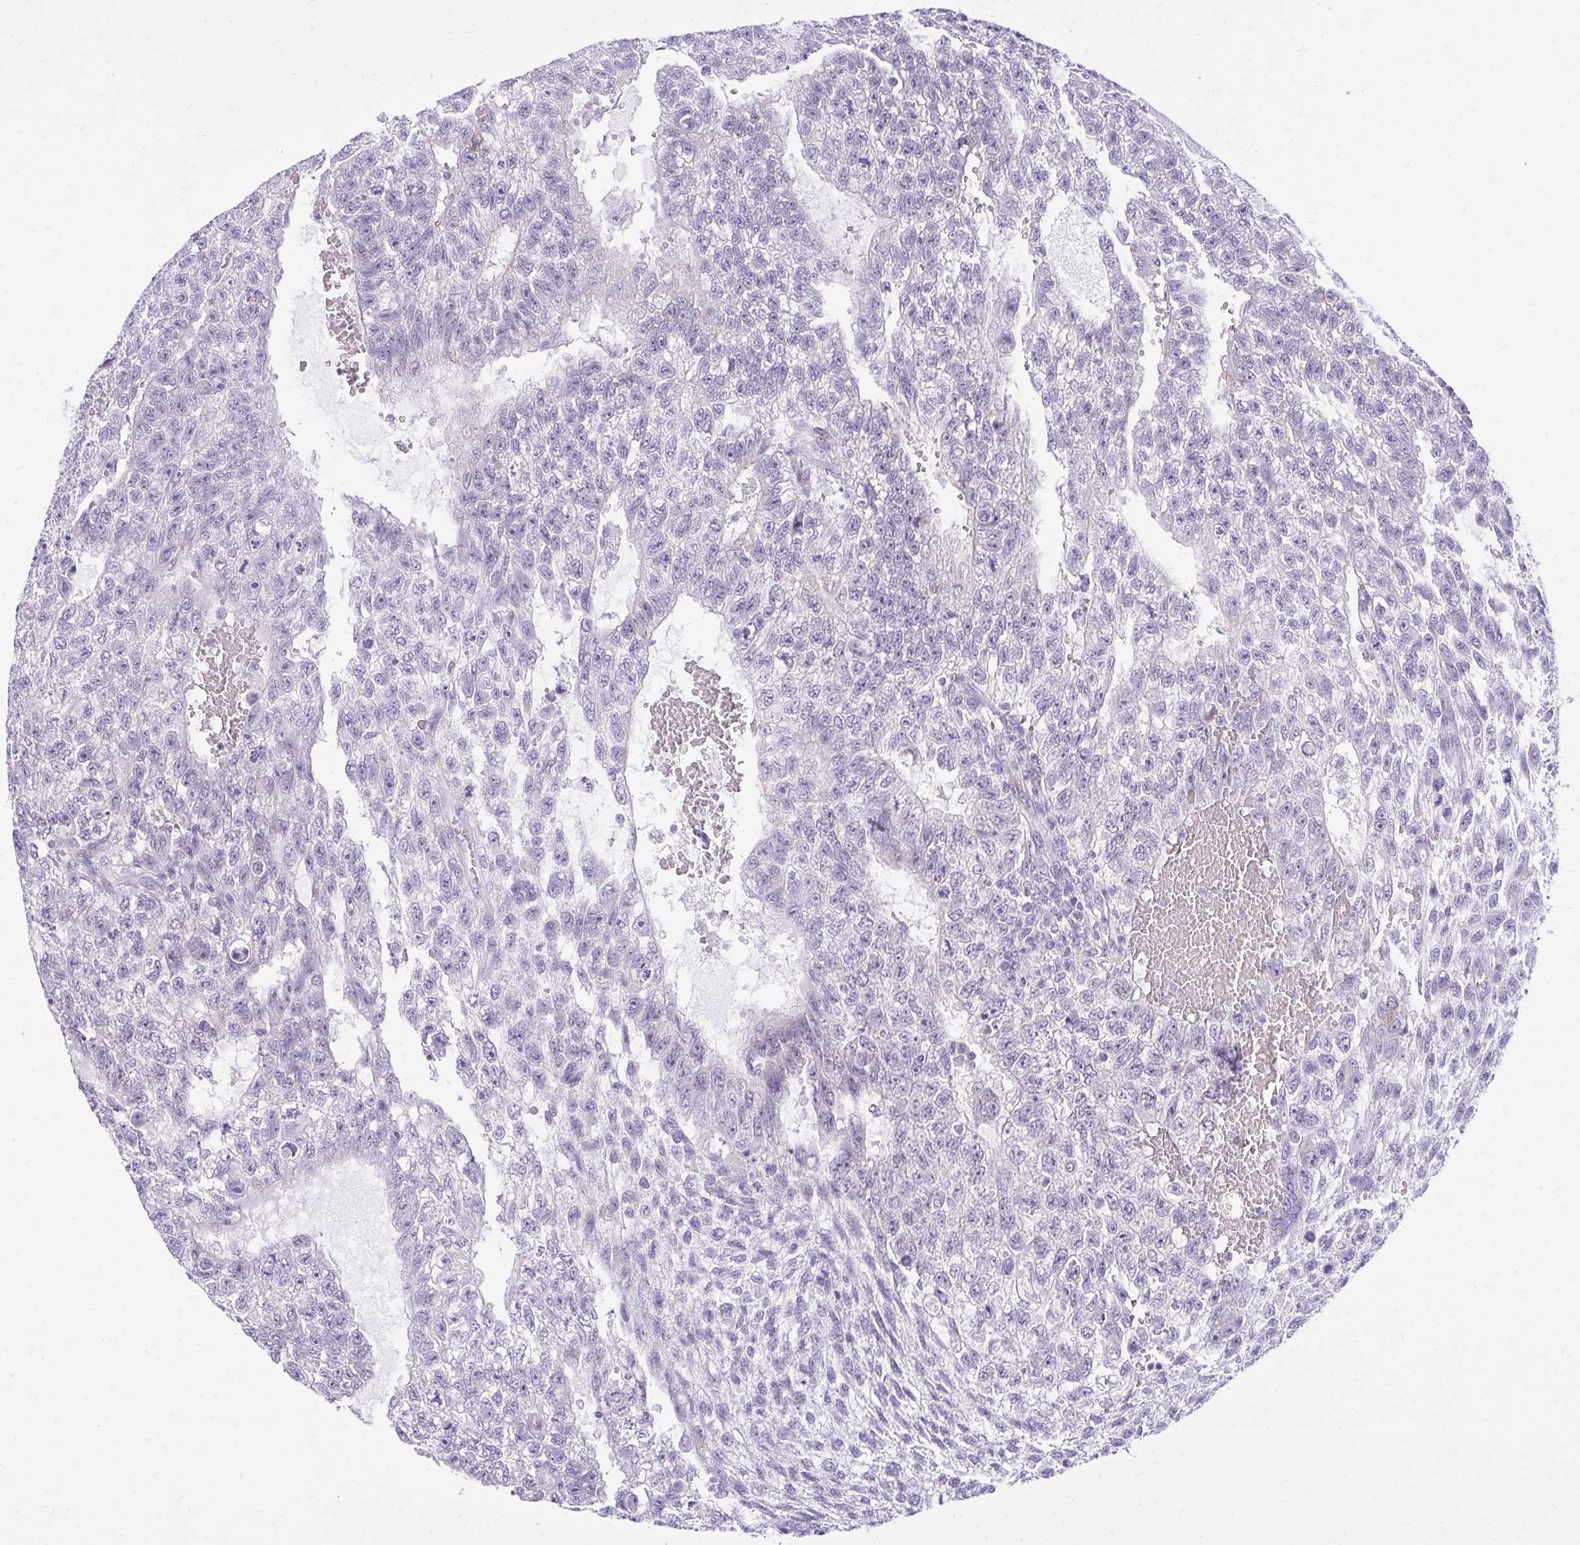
{"staining": {"intensity": "negative", "quantity": "none", "location": "none"}, "tissue": "testis cancer", "cell_type": "Tumor cells", "image_type": "cancer", "snomed": [{"axis": "morphology", "description": "Carcinoma, Embryonal, NOS"}, {"axis": "topography", "description": "Testis"}], "caption": "Immunohistochemical staining of testis cancer (embryonal carcinoma) reveals no significant expression in tumor cells.", "gene": "PRAP1", "patient": {"sex": "male", "age": 26}}